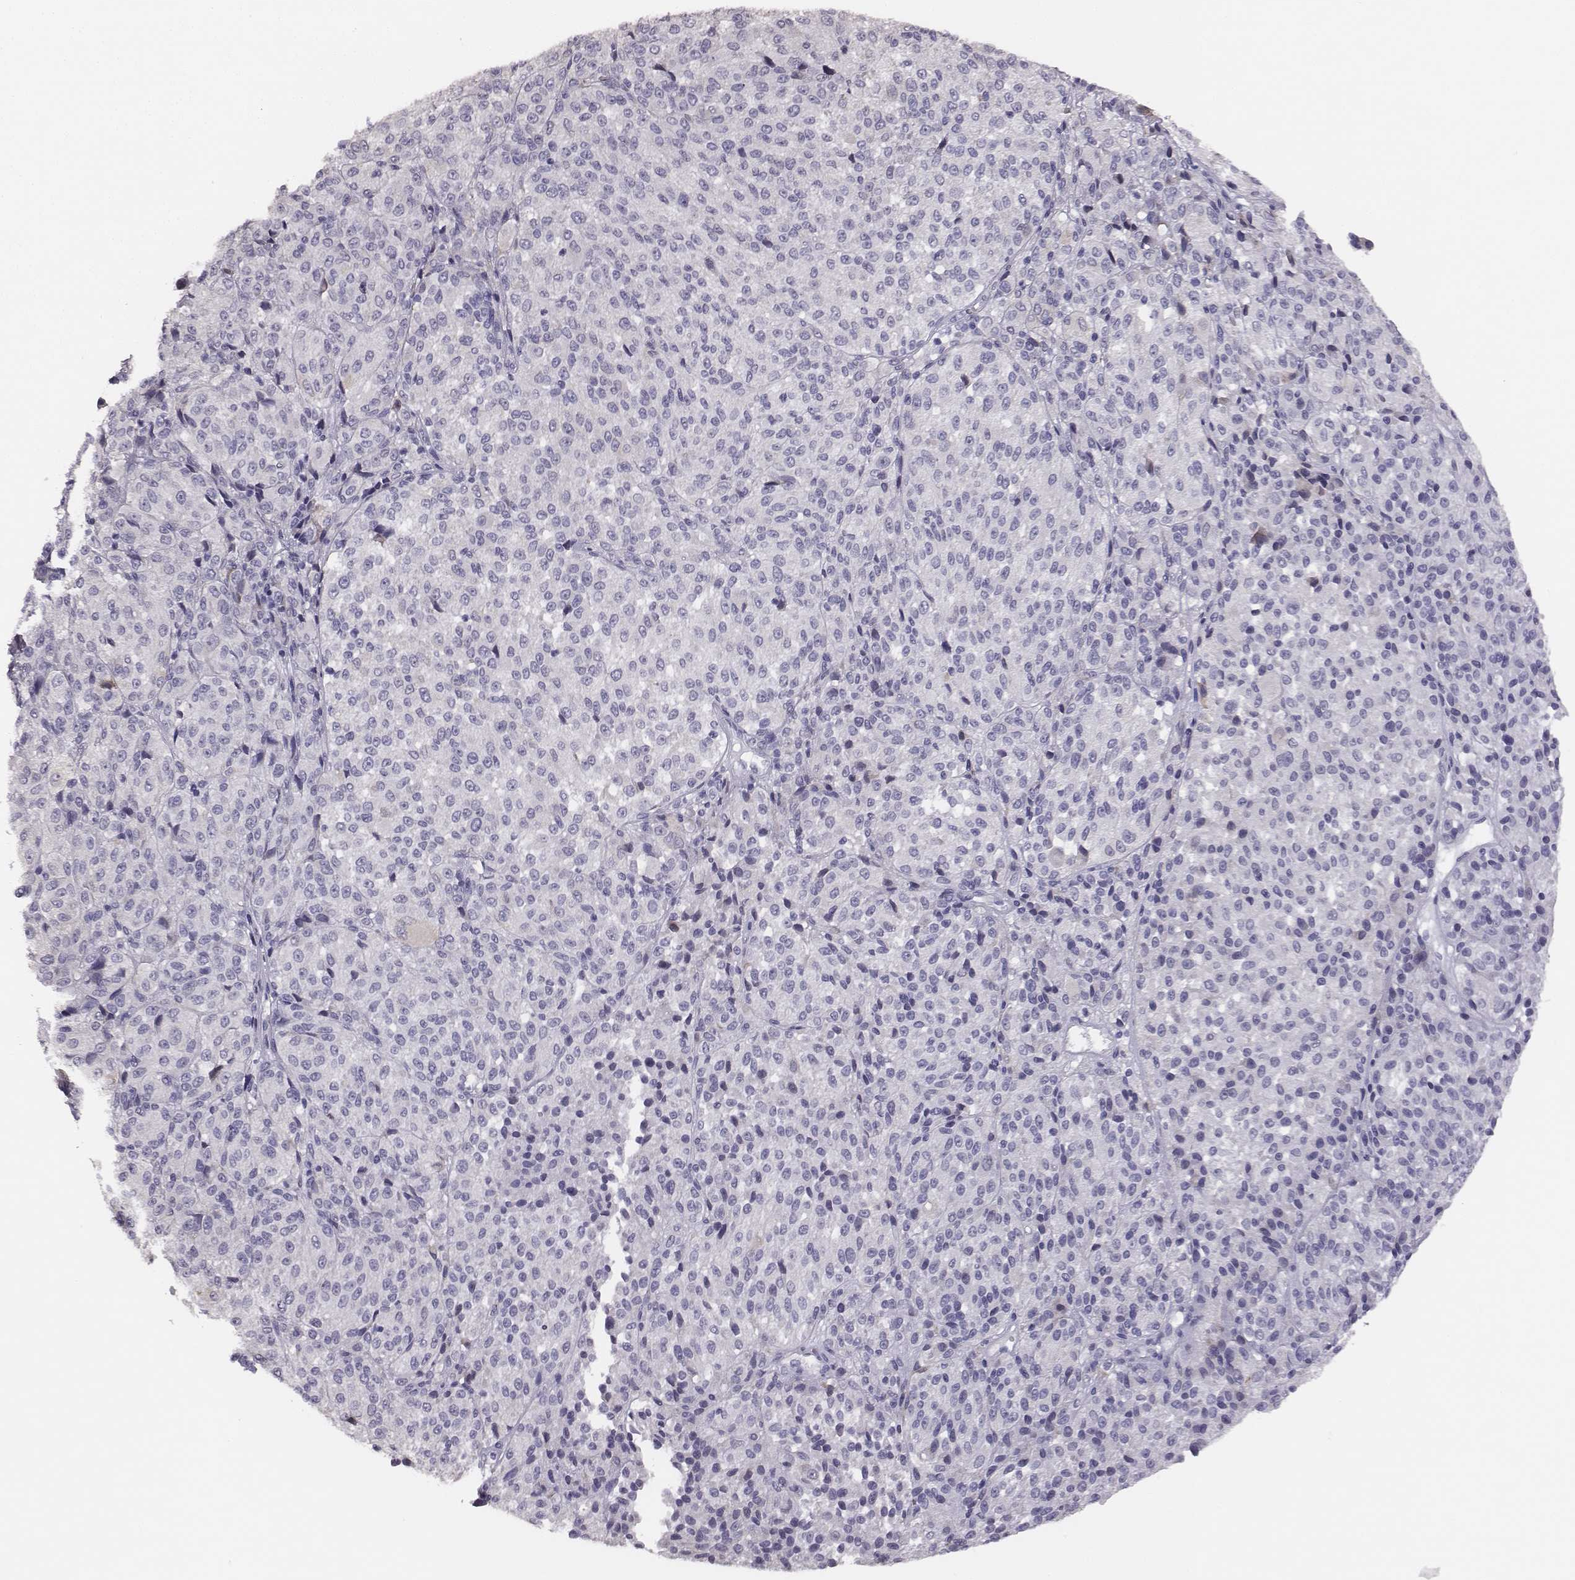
{"staining": {"intensity": "negative", "quantity": "none", "location": "none"}, "tissue": "melanoma", "cell_type": "Tumor cells", "image_type": "cancer", "snomed": [{"axis": "morphology", "description": "Malignant melanoma, Metastatic site"}, {"axis": "topography", "description": "Brain"}], "caption": "Immunohistochemistry (IHC) photomicrograph of neoplastic tissue: human malignant melanoma (metastatic site) stained with DAB (3,3'-diaminobenzidine) displays no significant protein staining in tumor cells.", "gene": "GUCA1A", "patient": {"sex": "female", "age": 56}}